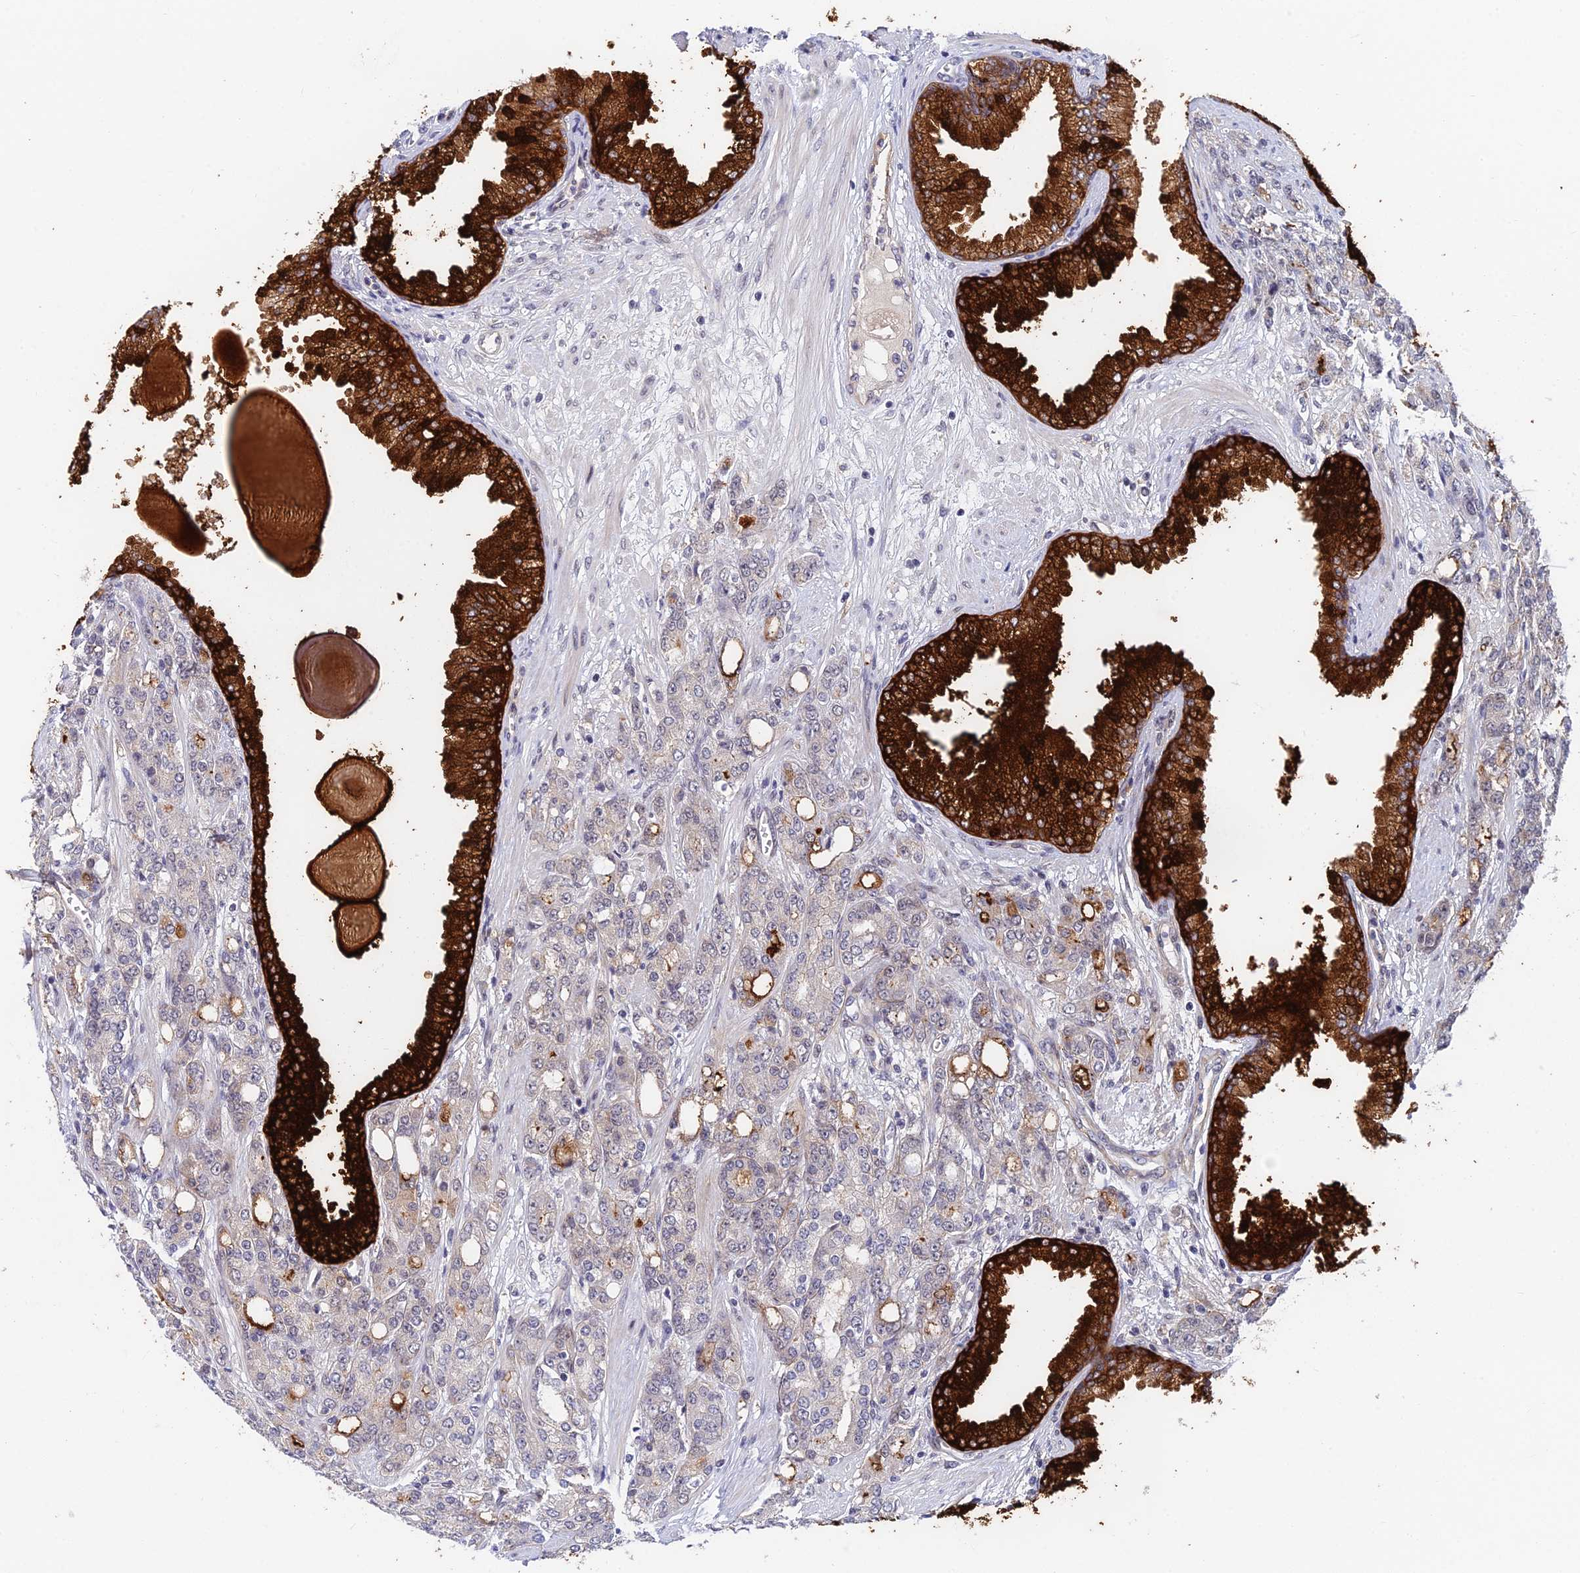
{"staining": {"intensity": "strong", "quantity": "25%-75%", "location": "cytoplasmic/membranous"}, "tissue": "prostate cancer", "cell_type": "Tumor cells", "image_type": "cancer", "snomed": [{"axis": "morphology", "description": "Adenocarcinoma, High grade"}, {"axis": "topography", "description": "Prostate"}], "caption": "Immunohistochemistry (IHC) photomicrograph of human prostate high-grade adenocarcinoma stained for a protein (brown), which shows high levels of strong cytoplasmic/membranous staining in approximately 25%-75% of tumor cells.", "gene": "NSMCE1", "patient": {"sex": "male", "age": 62}}